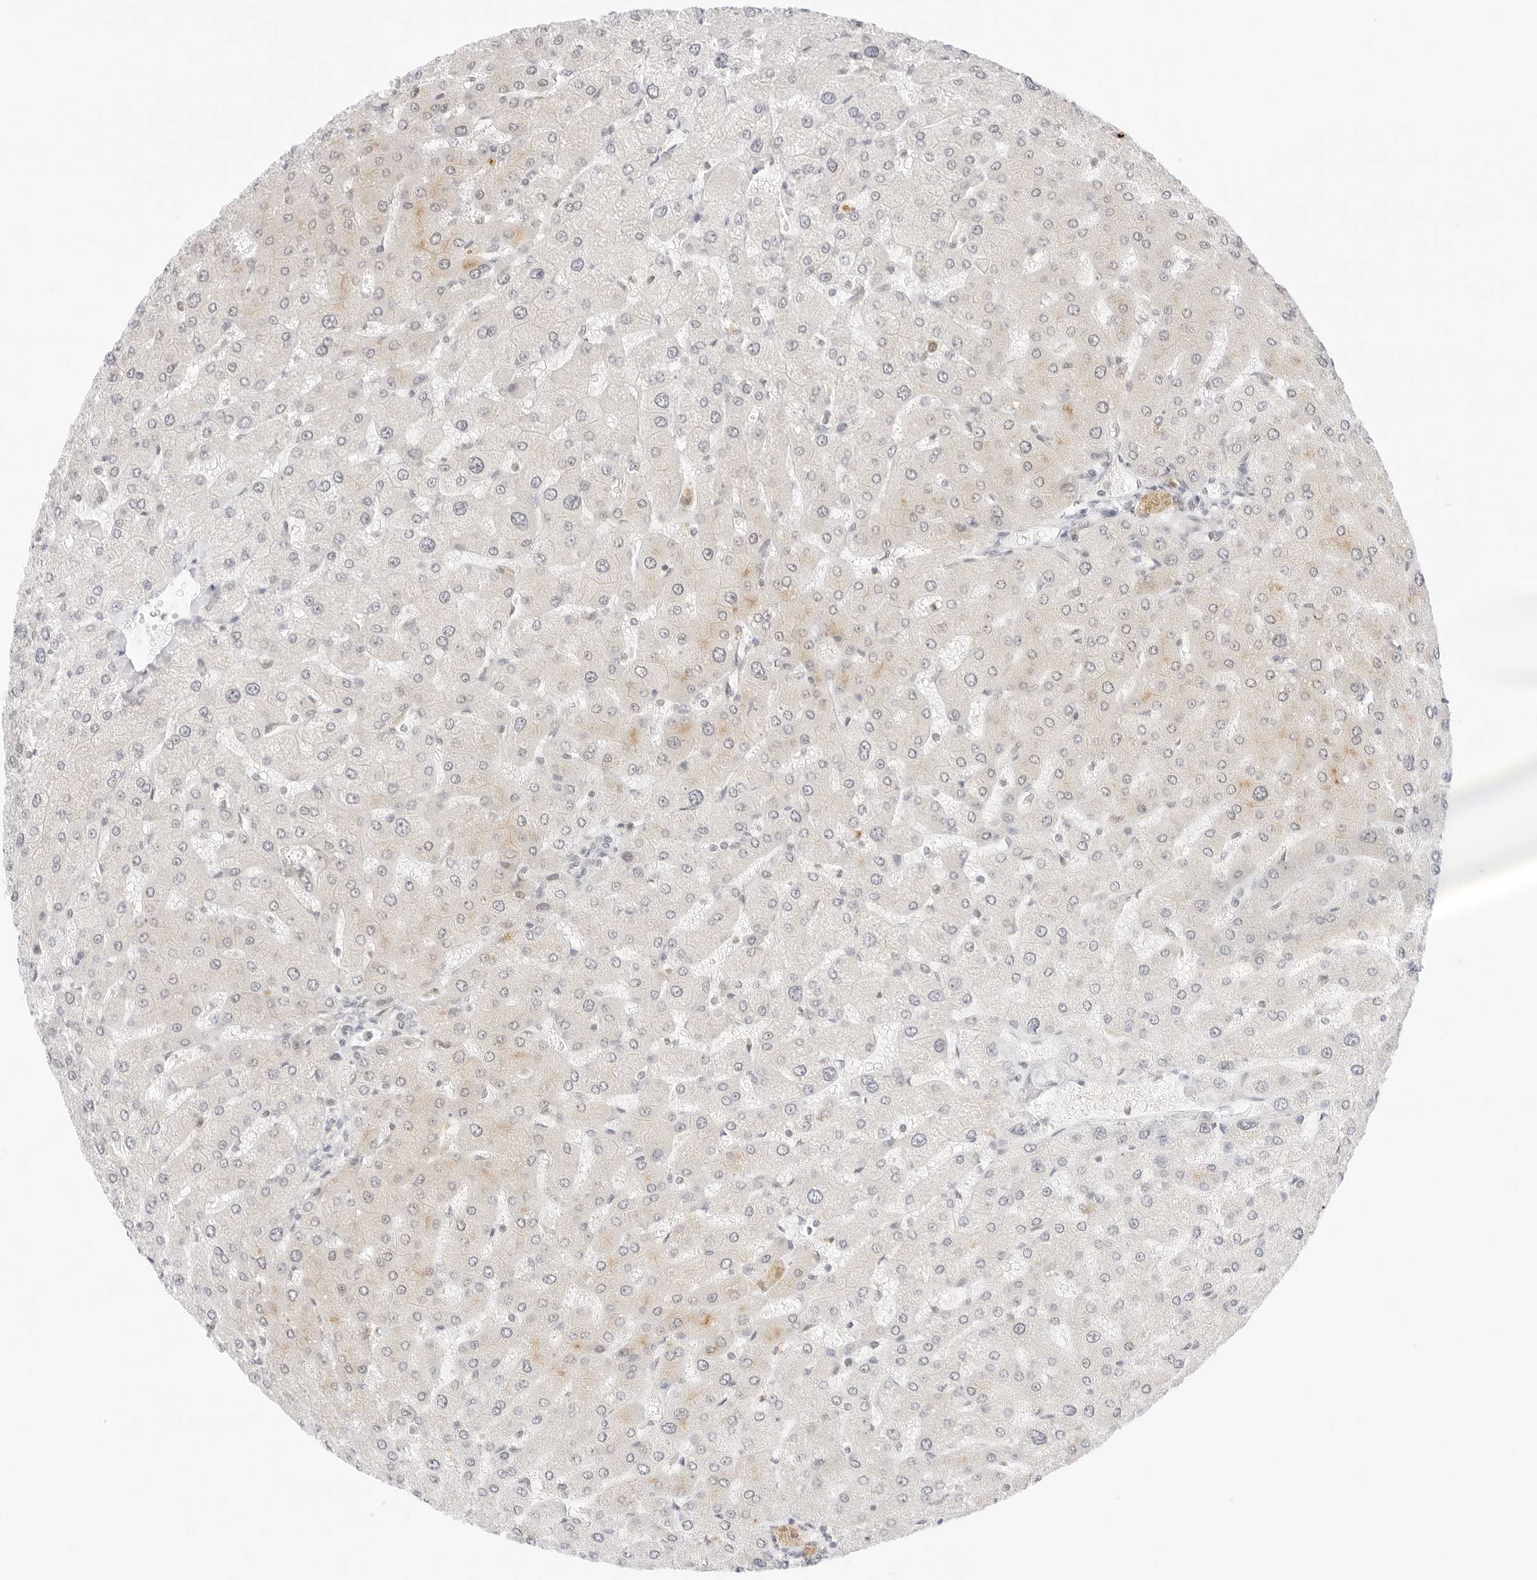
{"staining": {"intensity": "negative", "quantity": "none", "location": "none"}, "tissue": "liver", "cell_type": "Cholangiocytes", "image_type": "normal", "snomed": [{"axis": "morphology", "description": "Normal tissue, NOS"}, {"axis": "topography", "description": "Liver"}], "caption": "A micrograph of human liver is negative for staining in cholangiocytes.", "gene": "POLR3C", "patient": {"sex": "male", "age": 55}}